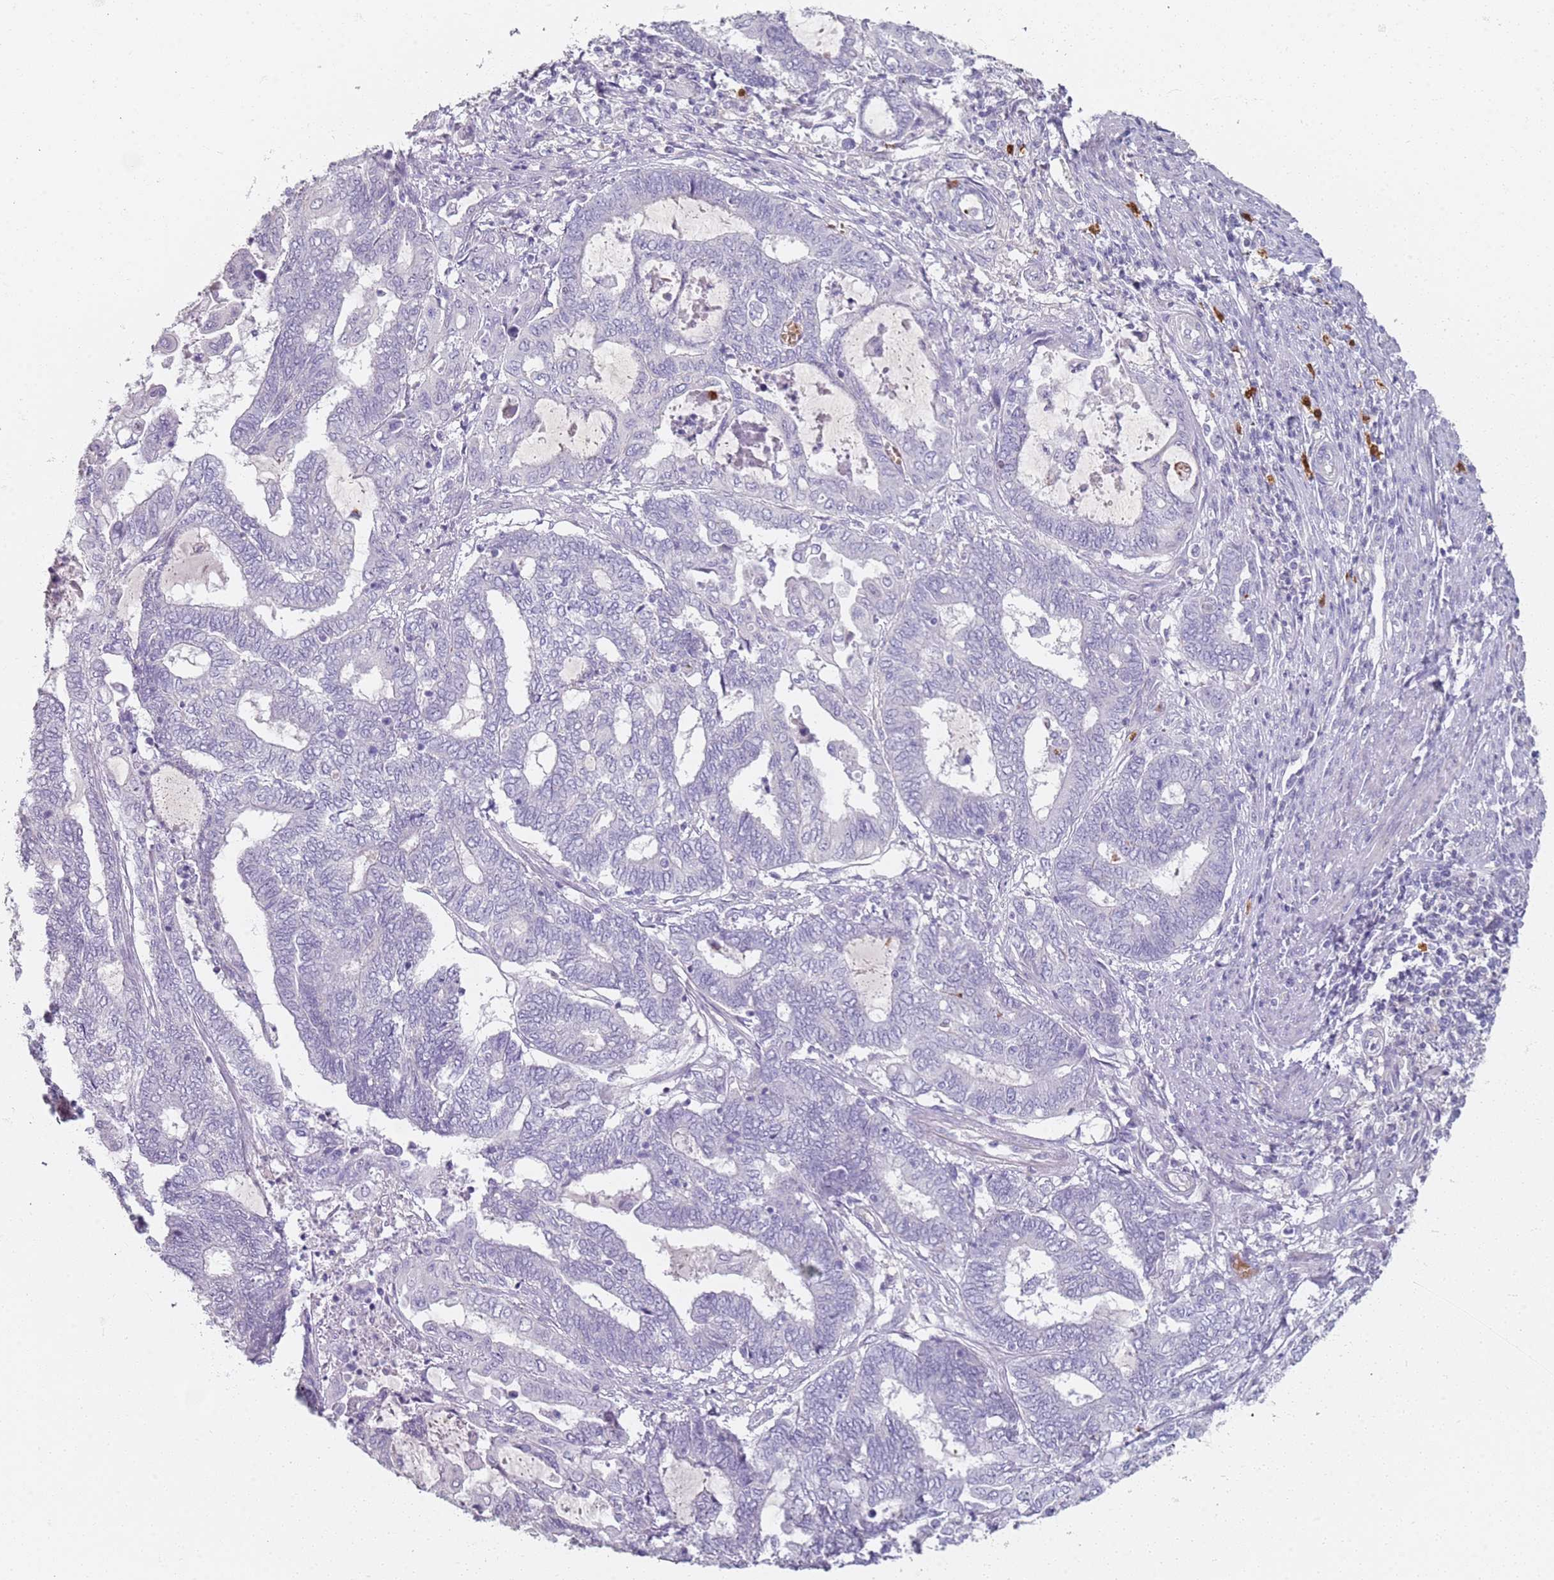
{"staining": {"intensity": "negative", "quantity": "none", "location": "none"}, "tissue": "endometrial cancer", "cell_type": "Tumor cells", "image_type": "cancer", "snomed": [{"axis": "morphology", "description": "Adenocarcinoma, NOS"}, {"axis": "topography", "description": "Uterus"}, {"axis": "topography", "description": "Endometrium"}], "caption": "Tumor cells are negative for protein expression in human endometrial cancer.", "gene": "CD40LG", "patient": {"sex": "female", "age": 70}}